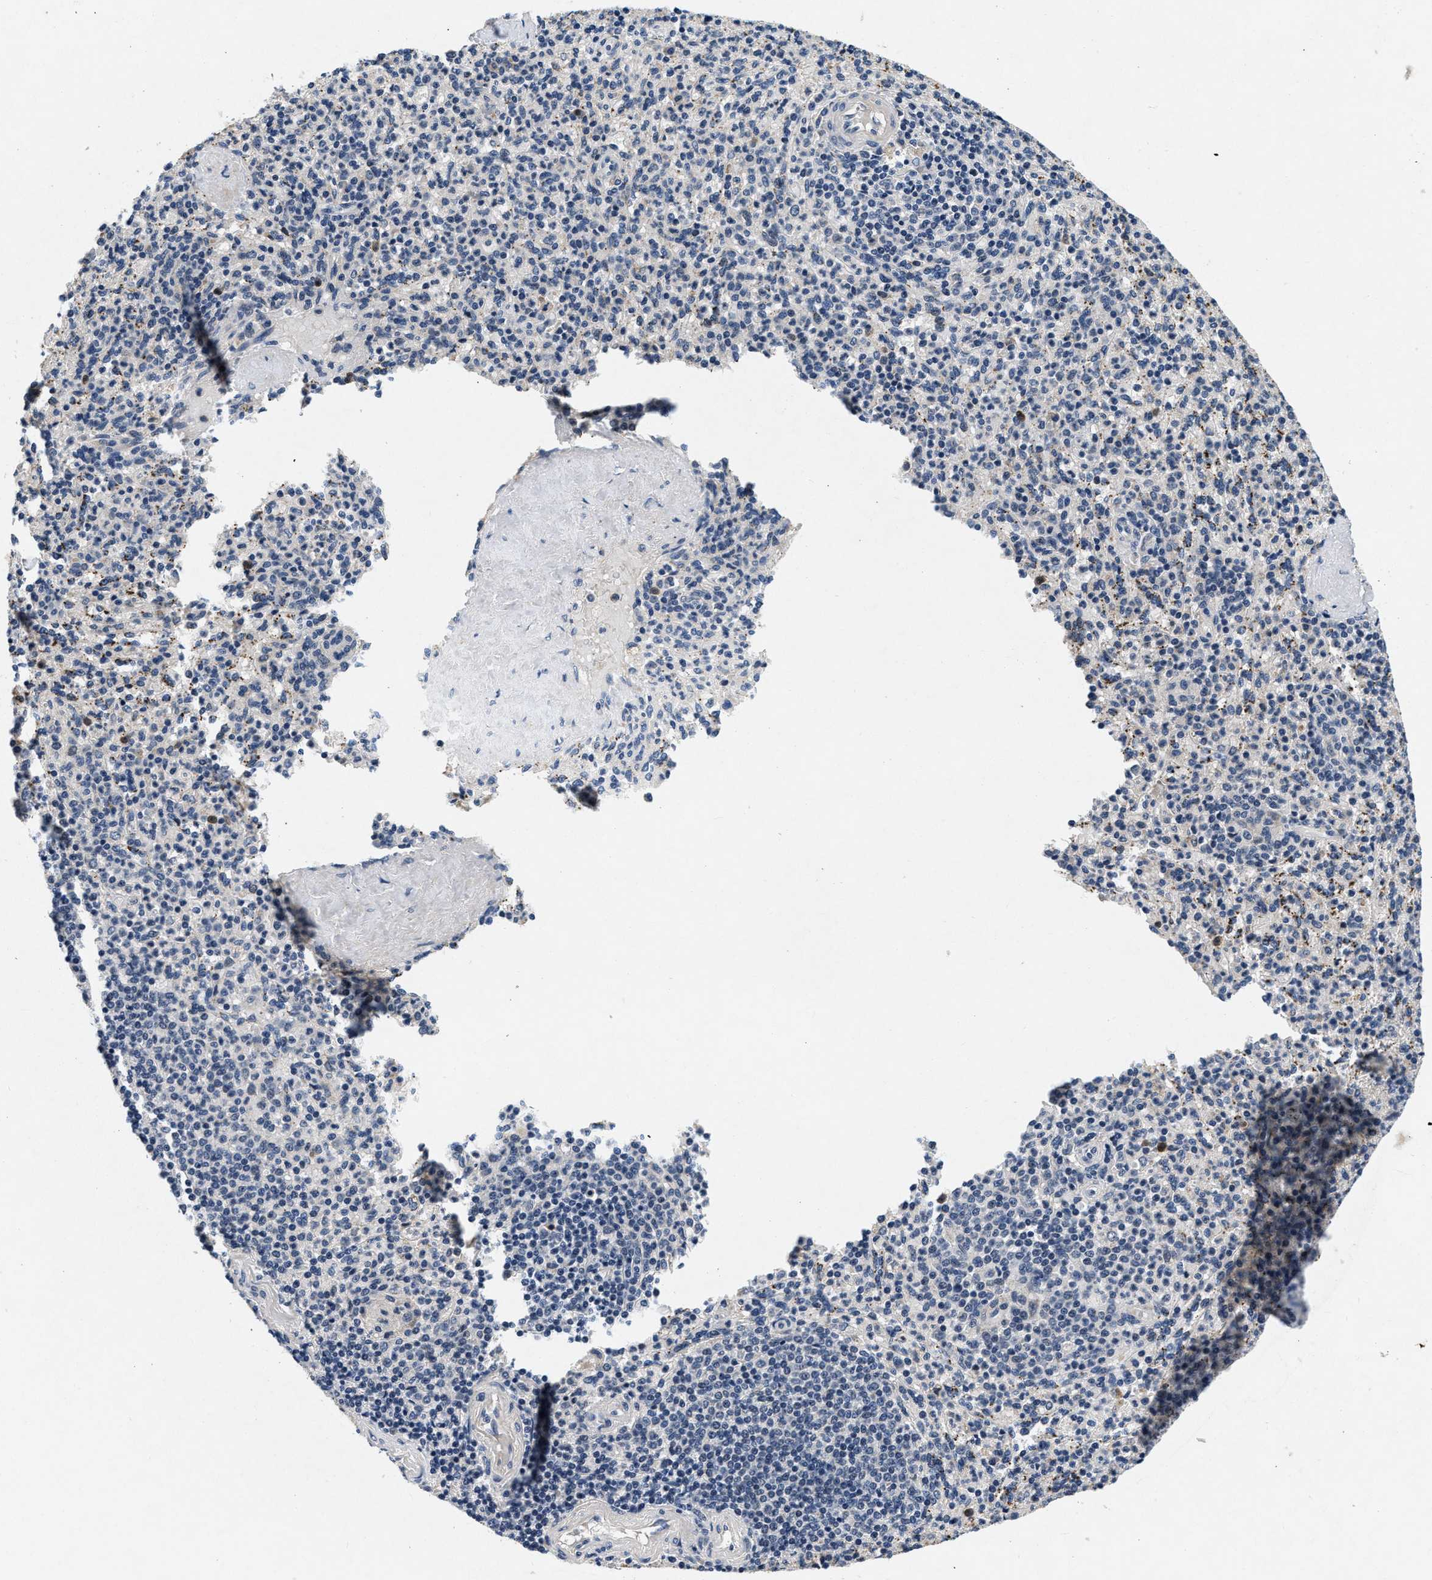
{"staining": {"intensity": "negative", "quantity": "none", "location": "none"}, "tissue": "spleen", "cell_type": "Cells in red pulp", "image_type": "normal", "snomed": [{"axis": "morphology", "description": "Normal tissue, NOS"}, {"axis": "topography", "description": "Spleen"}], "caption": "This is a micrograph of immunohistochemistry (IHC) staining of normal spleen, which shows no staining in cells in red pulp.", "gene": "PDP1", "patient": {"sex": "male", "age": 36}}